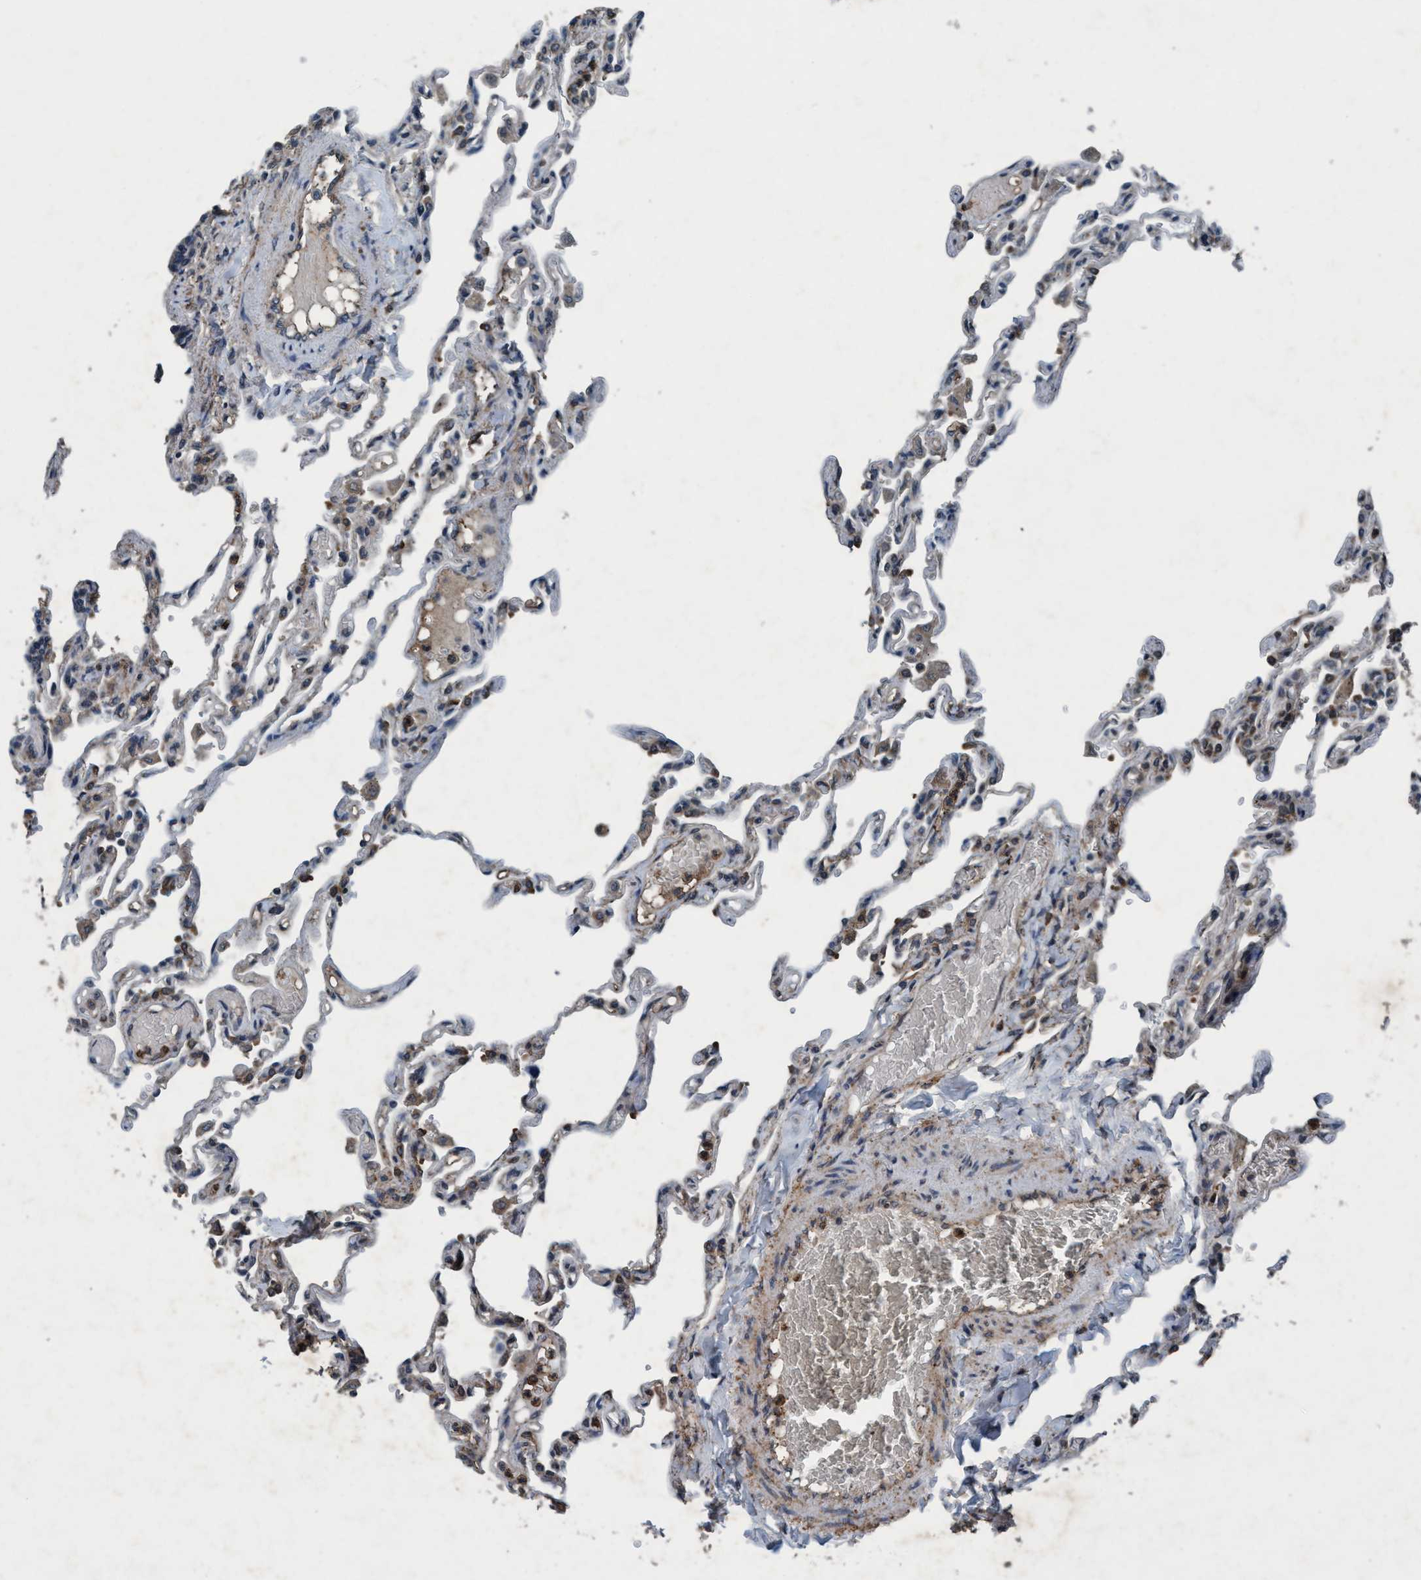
{"staining": {"intensity": "moderate", "quantity": "25%-75%", "location": "cytoplasmic/membranous,nuclear"}, "tissue": "lung", "cell_type": "Alveolar cells", "image_type": "normal", "snomed": [{"axis": "morphology", "description": "Normal tissue, NOS"}, {"axis": "topography", "description": "Lung"}], "caption": "Immunohistochemistry (IHC) of normal human lung exhibits medium levels of moderate cytoplasmic/membranous,nuclear staining in about 25%-75% of alveolar cells.", "gene": "AKT1S1", "patient": {"sex": "male", "age": 21}}